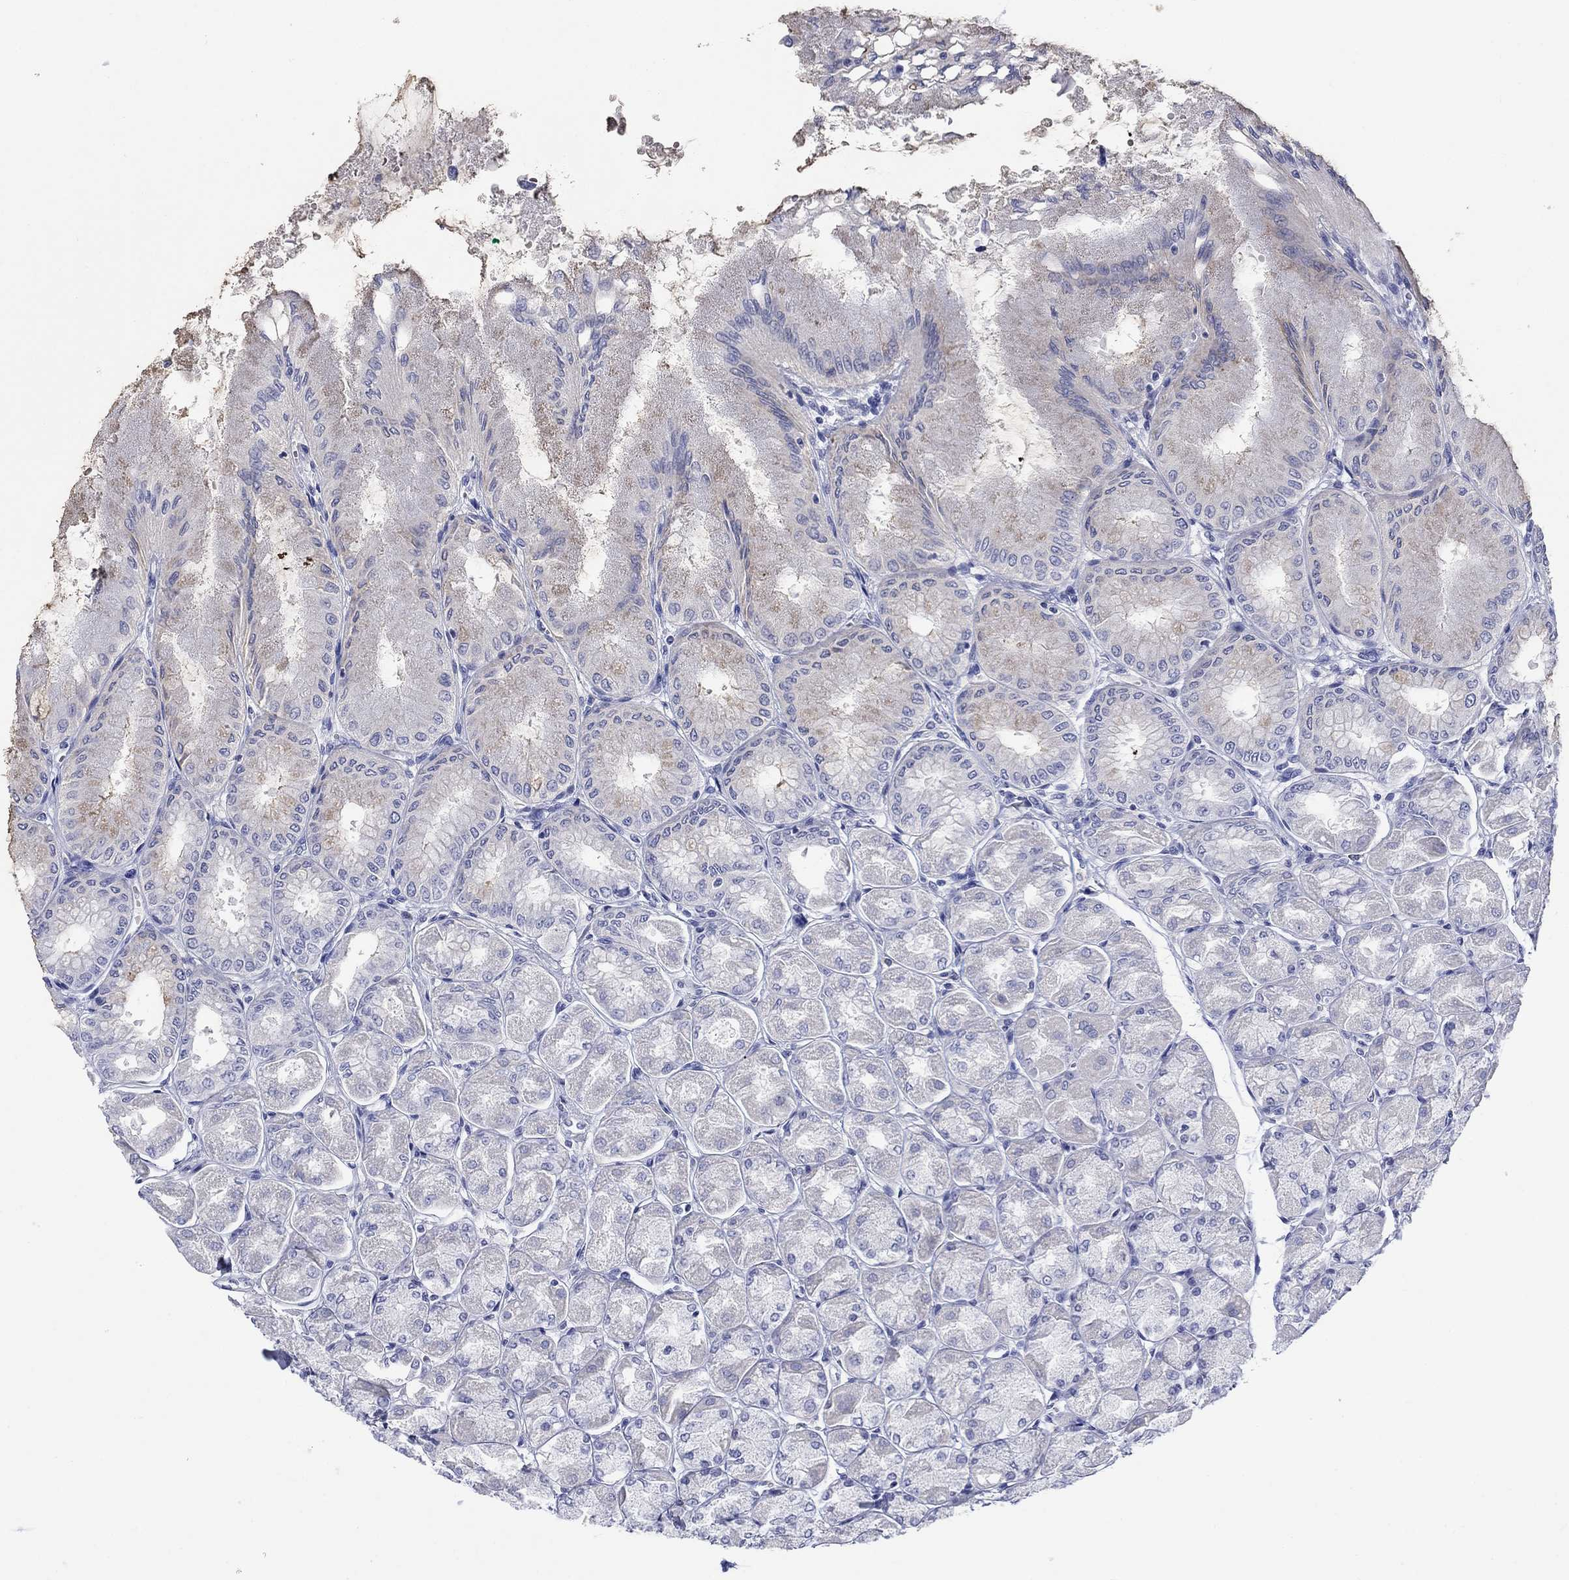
{"staining": {"intensity": "weak", "quantity": "<25%", "location": "cytoplasmic/membranous"}, "tissue": "stomach", "cell_type": "Glandular cells", "image_type": "normal", "snomed": [{"axis": "morphology", "description": "Normal tissue, NOS"}, {"axis": "topography", "description": "Stomach, upper"}], "caption": "The immunohistochemistry histopathology image has no significant positivity in glandular cells of stomach.", "gene": "PTPRZ1", "patient": {"sex": "male", "age": 60}}